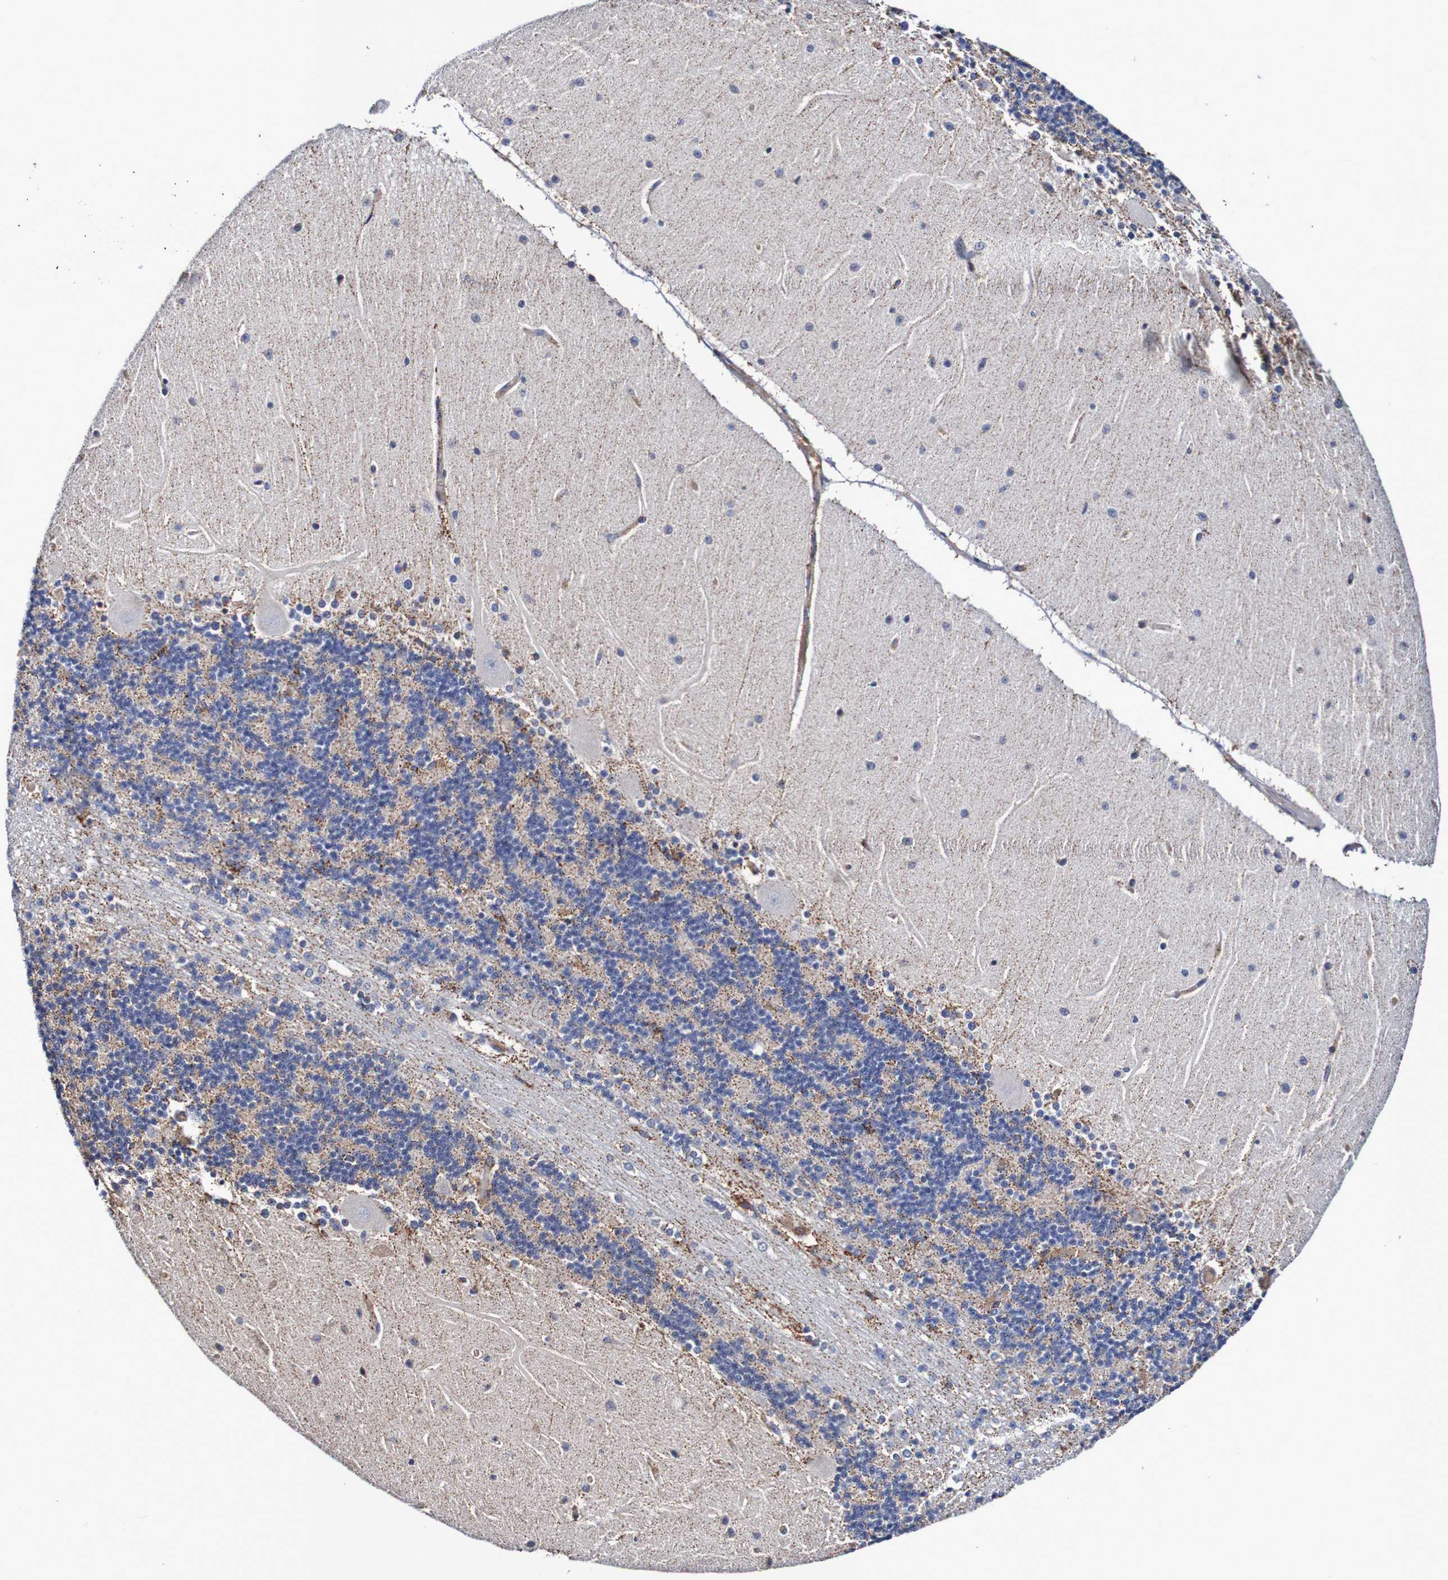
{"staining": {"intensity": "negative", "quantity": "none", "location": "none"}, "tissue": "cerebellum", "cell_type": "Cells in granular layer", "image_type": "normal", "snomed": [{"axis": "morphology", "description": "Normal tissue, NOS"}, {"axis": "topography", "description": "Cerebellum"}], "caption": "DAB immunohistochemical staining of benign cerebellum demonstrates no significant staining in cells in granular layer.", "gene": "WNT4", "patient": {"sex": "female", "age": 54}}